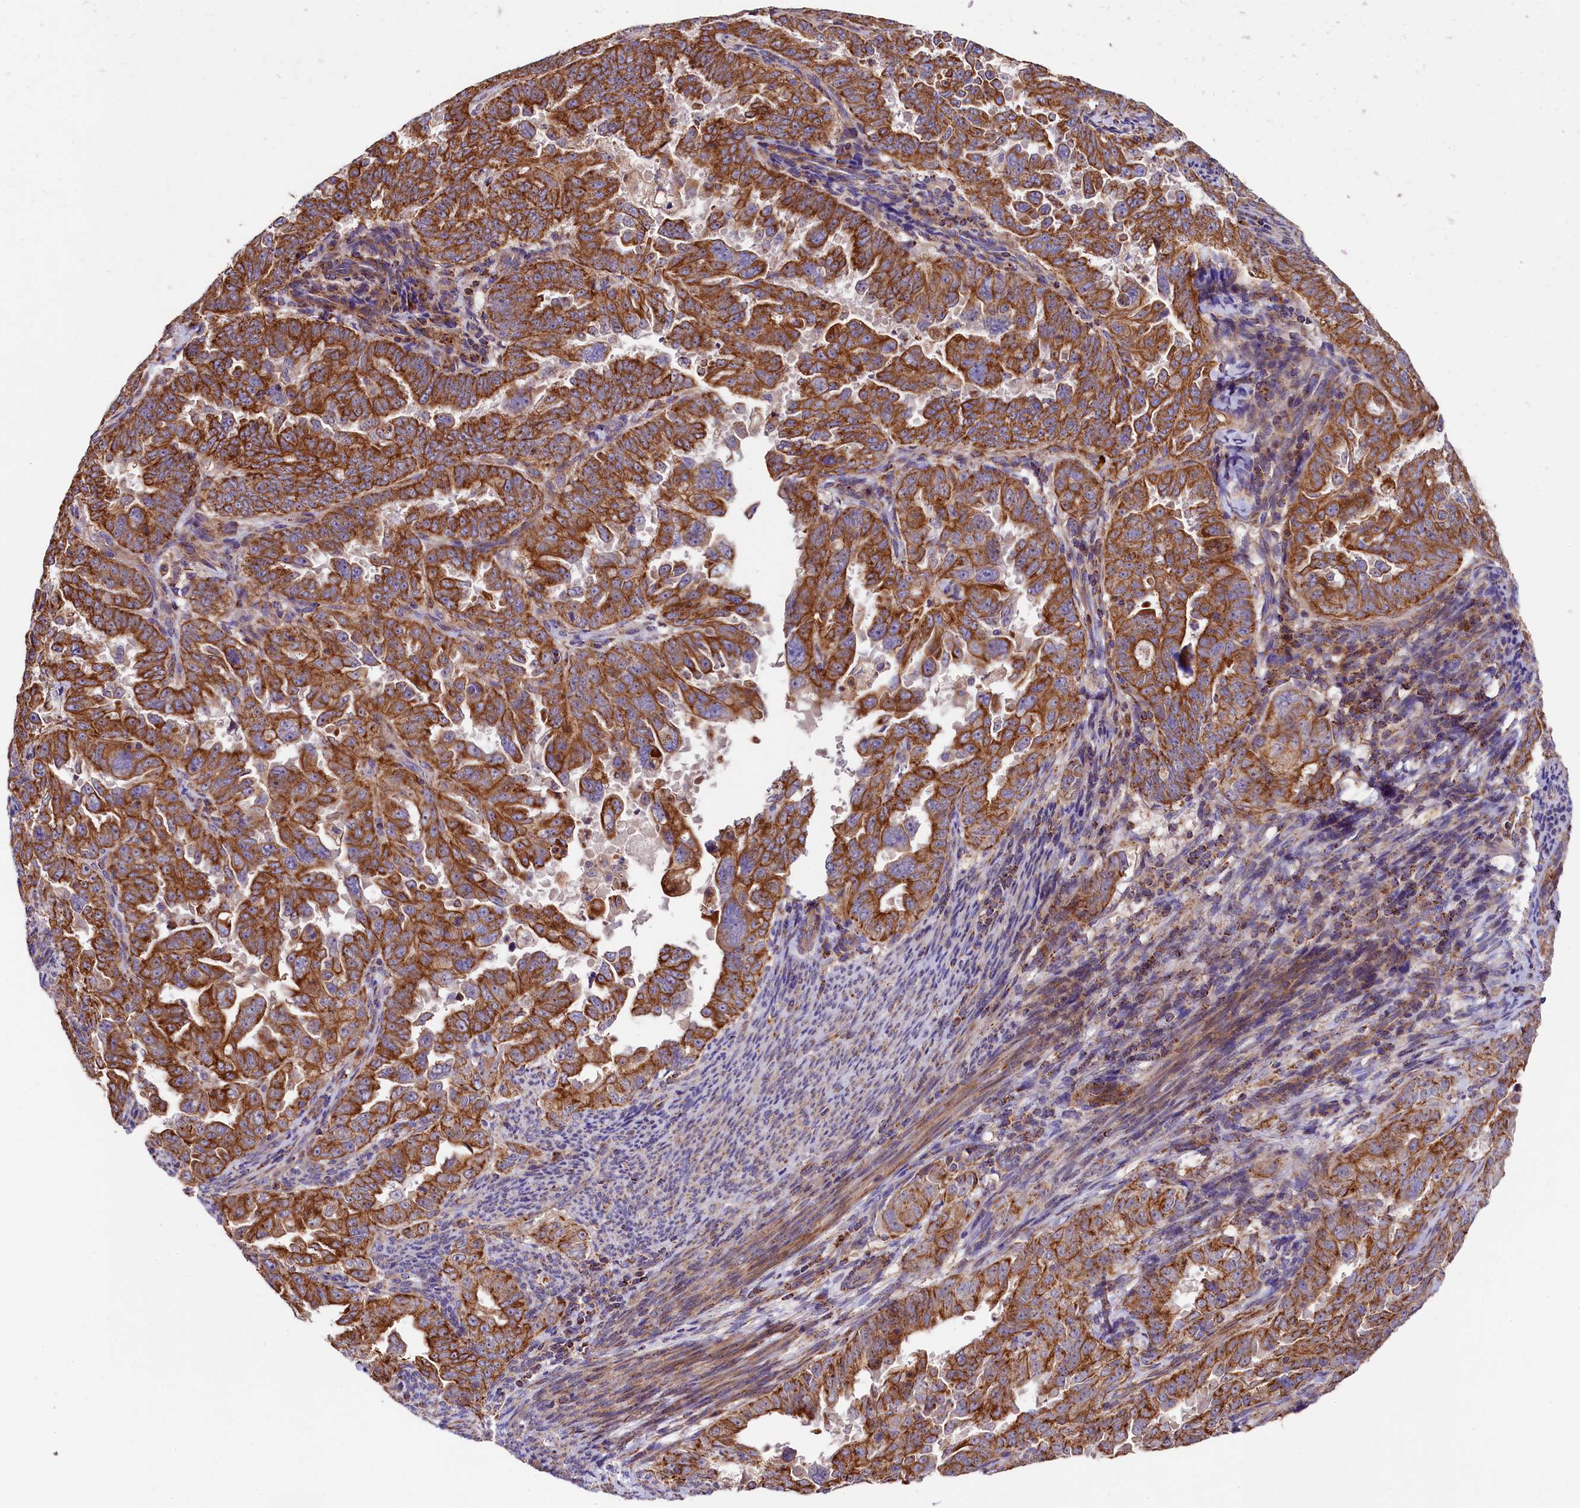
{"staining": {"intensity": "strong", "quantity": ">75%", "location": "cytoplasmic/membranous"}, "tissue": "endometrial cancer", "cell_type": "Tumor cells", "image_type": "cancer", "snomed": [{"axis": "morphology", "description": "Adenocarcinoma, NOS"}, {"axis": "topography", "description": "Endometrium"}], "caption": "The histopathology image reveals a brown stain indicating the presence of a protein in the cytoplasmic/membranous of tumor cells in endometrial cancer (adenocarcinoma).", "gene": "CLYBL", "patient": {"sex": "female", "age": 65}}